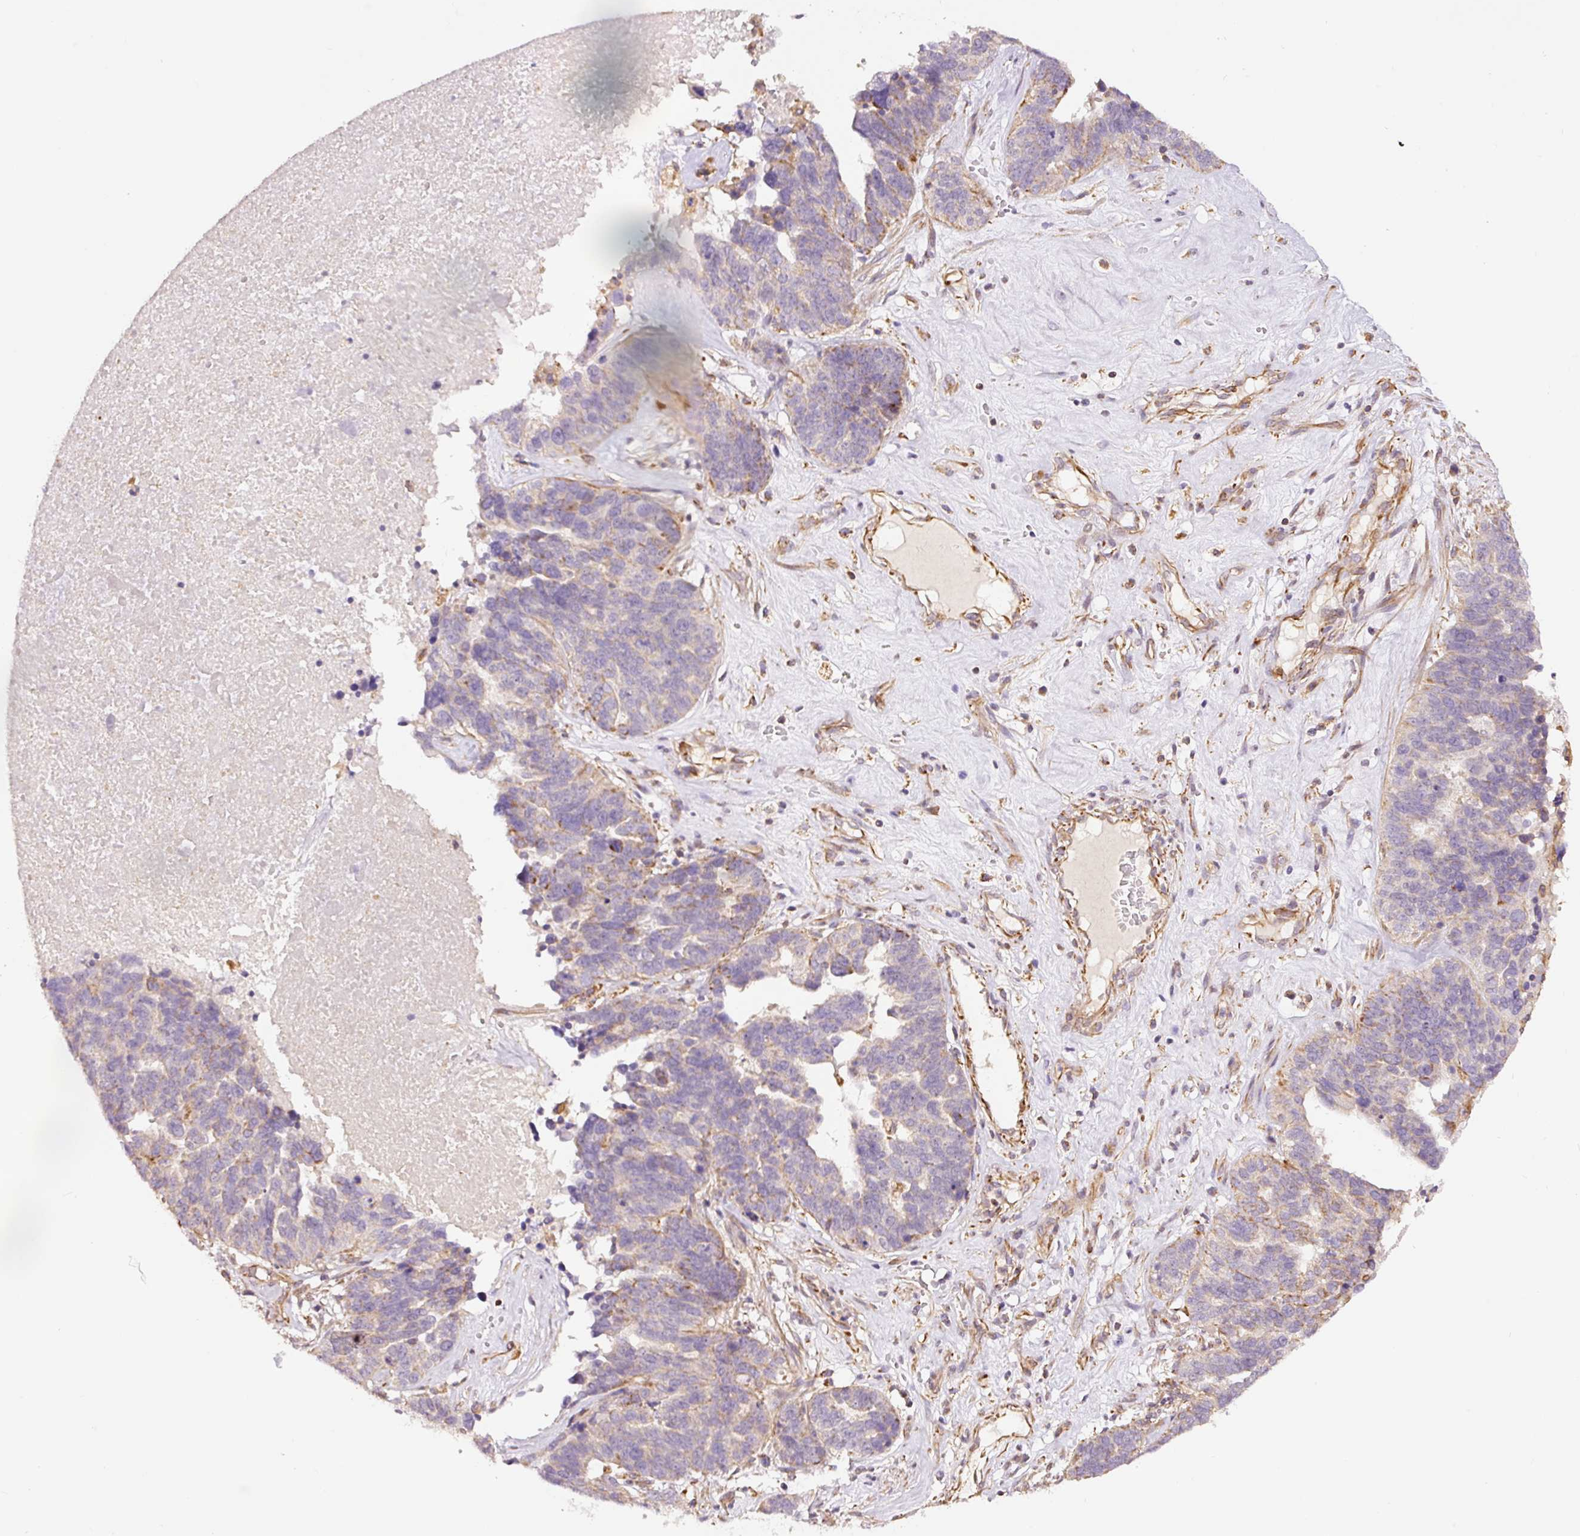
{"staining": {"intensity": "negative", "quantity": "none", "location": "none"}, "tissue": "ovarian cancer", "cell_type": "Tumor cells", "image_type": "cancer", "snomed": [{"axis": "morphology", "description": "Cystadenocarcinoma, serous, NOS"}, {"axis": "topography", "description": "Ovary"}], "caption": "An image of human ovarian cancer is negative for staining in tumor cells.", "gene": "PCK2", "patient": {"sex": "female", "age": 59}}